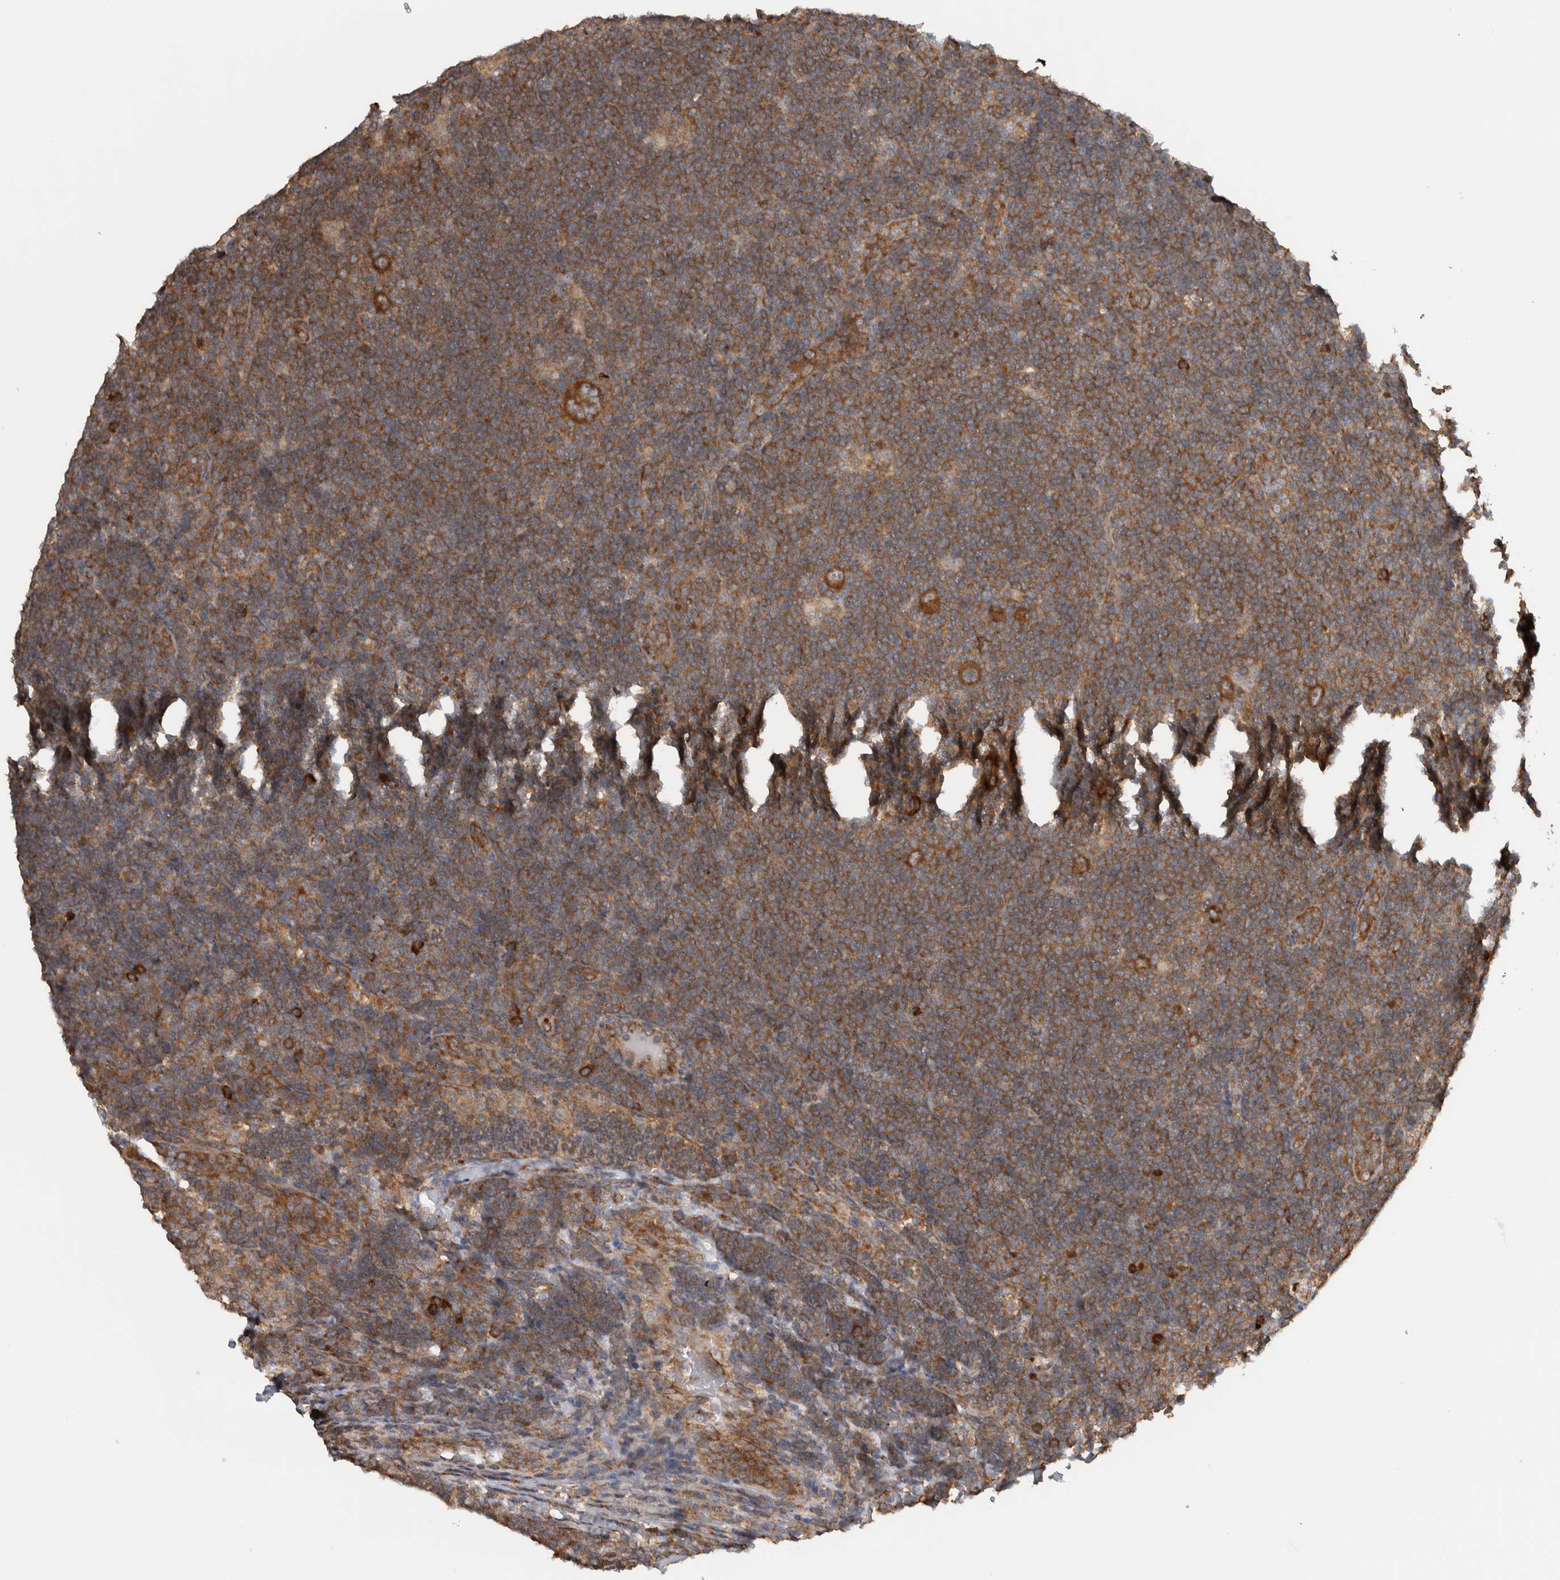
{"staining": {"intensity": "strong", "quantity": ">75%", "location": "cytoplasmic/membranous"}, "tissue": "lymphoma", "cell_type": "Tumor cells", "image_type": "cancer", "snomed": [{"axis": "morphology", "description": "Hodgkin's disease, NOS"}, {"axis": "topography", "description": "Lymph node"}], "caption": "Tumor cells display high levels of strong cytoplasmic/membranous staining in about >75% of cells in Hodgkin's disease. Nuclei are stained in blue.", "gene": "EIF3H", "patient": {"sex": "female", "age": 57}}